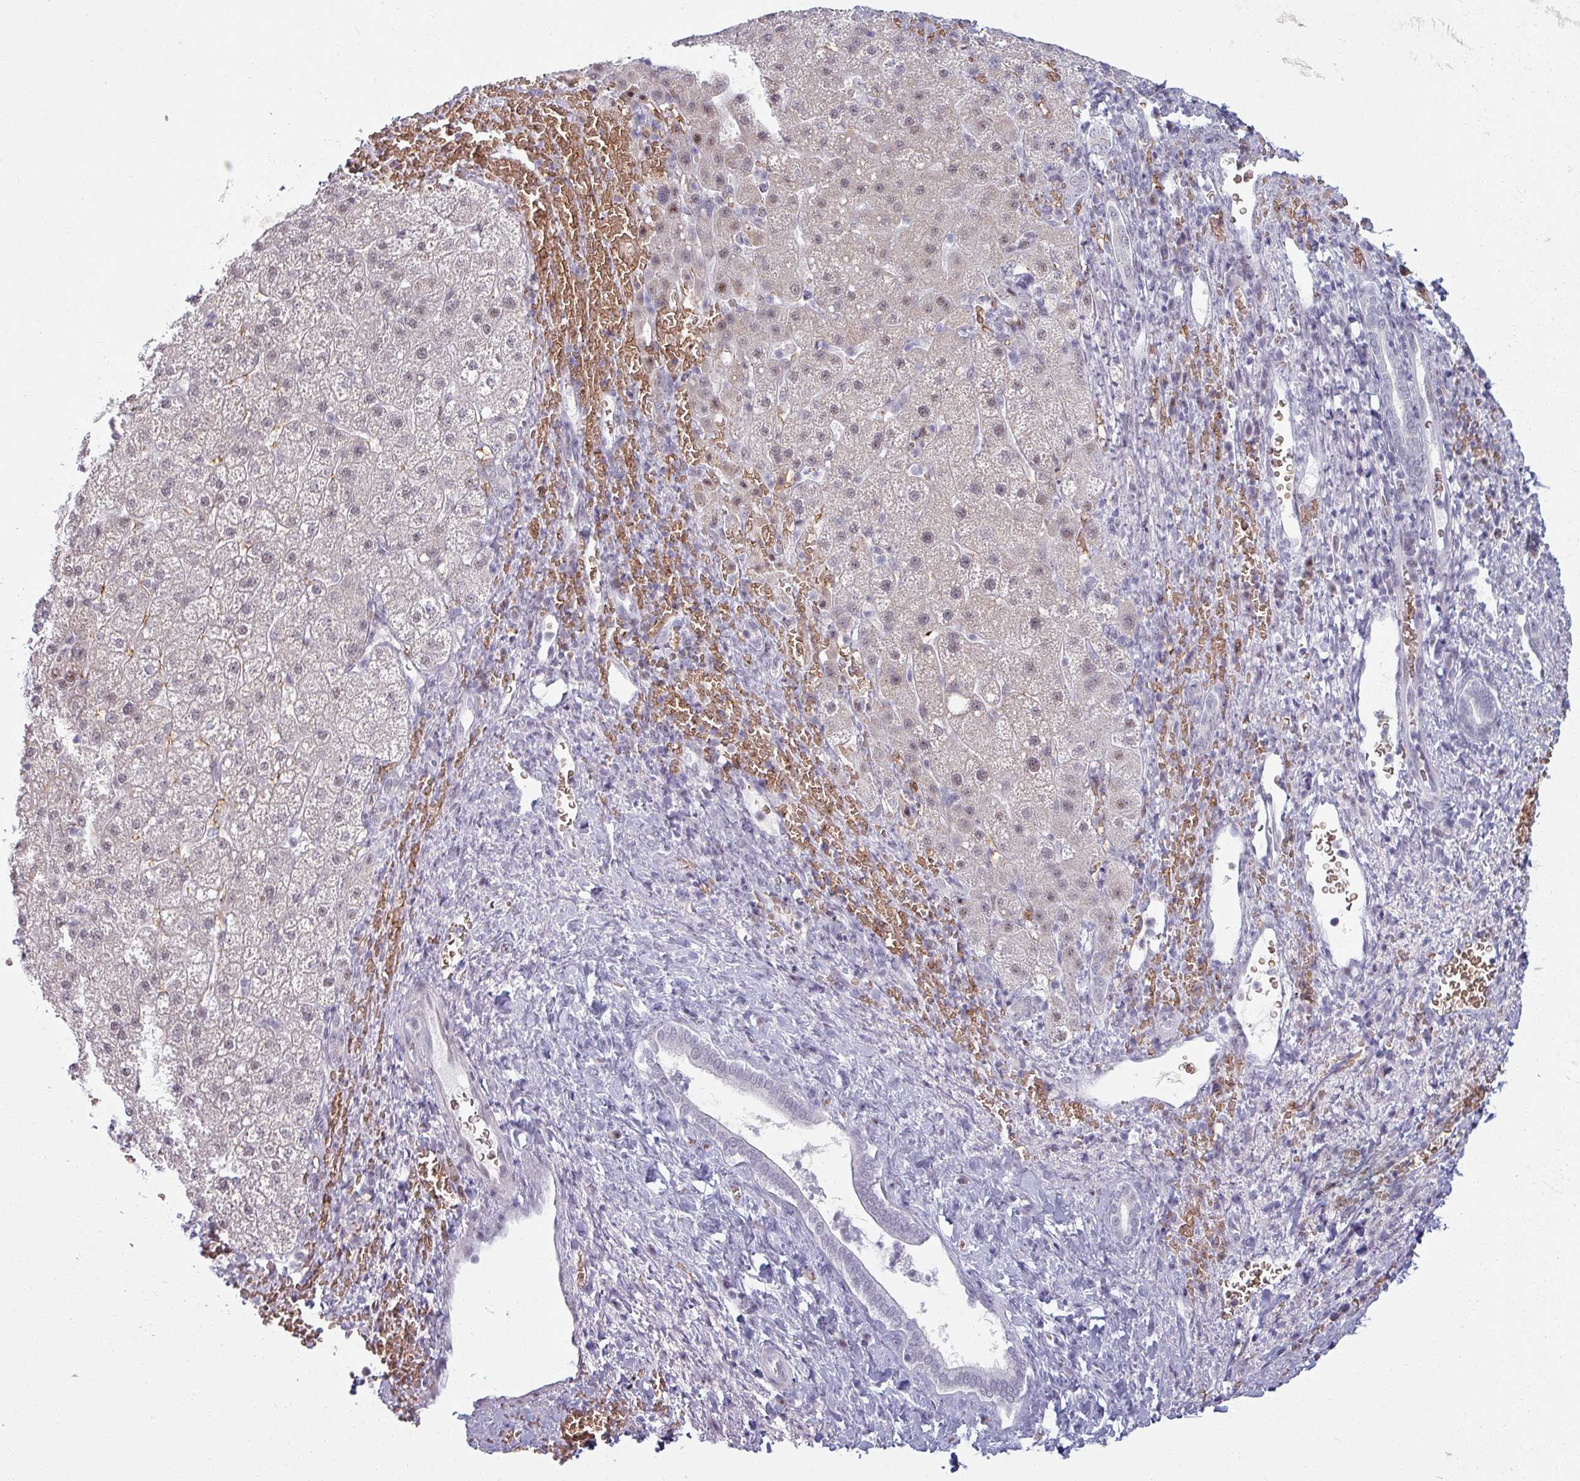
{"staining": {"intensity": "weak", "quantity": "25%-75%", "location": "nuclear"}, "tissue": "liver cancer", "cell_type": "Tumor cells", "image_type": "cancer", "snomed": [{"axis": "morphology", "description": "Carcinoma, Hepatocellular, NOS"}, {"axis": "topography", "description": "Liver"}], "caption": "Brown immunohistochemical staining in hepatocellular carcinoma (liver) exhibits weak nuclear staining in approximately 25%-75% of tumor cells.", "gene": "NCOR1", "patient": {"sex": "male", "age": 57}}